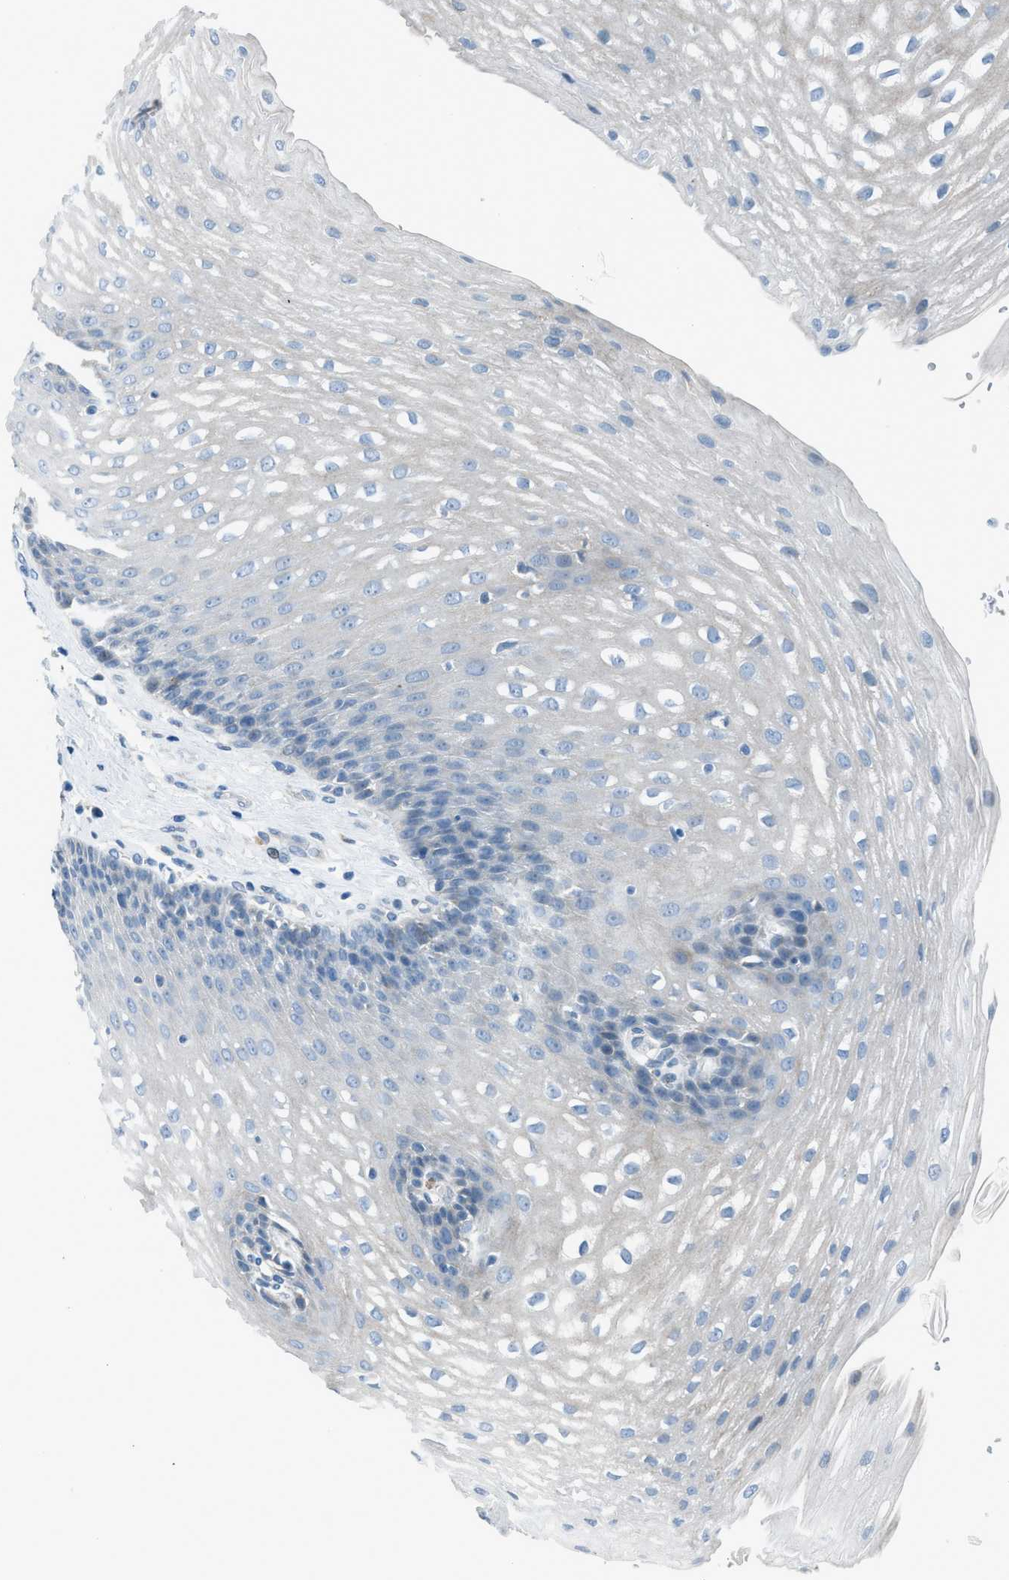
{"staining": {"intensity": "weak", "quantity": "<25%", "location": "cytoplasmic/membranous"}, "tissue": "esophagus", "cell_type": "Squamous epithelial cells", "image_type": "normal", "snomed": [{"axis": "morphology", "description": "Normal tissue, NOS"}, {"axis": "topography", "description": "Esophagus"}], "caption": "Immunohistochemistry (IHC) image of unremarkable esophagus: human esophagus stained with DAB demonstrates no significant protein staining in squamous epithelial cells. (IHC, brightfield microscopy, high magnification).", "gene": "RNF41", "patient": {"sex": "male", "age": 48}}